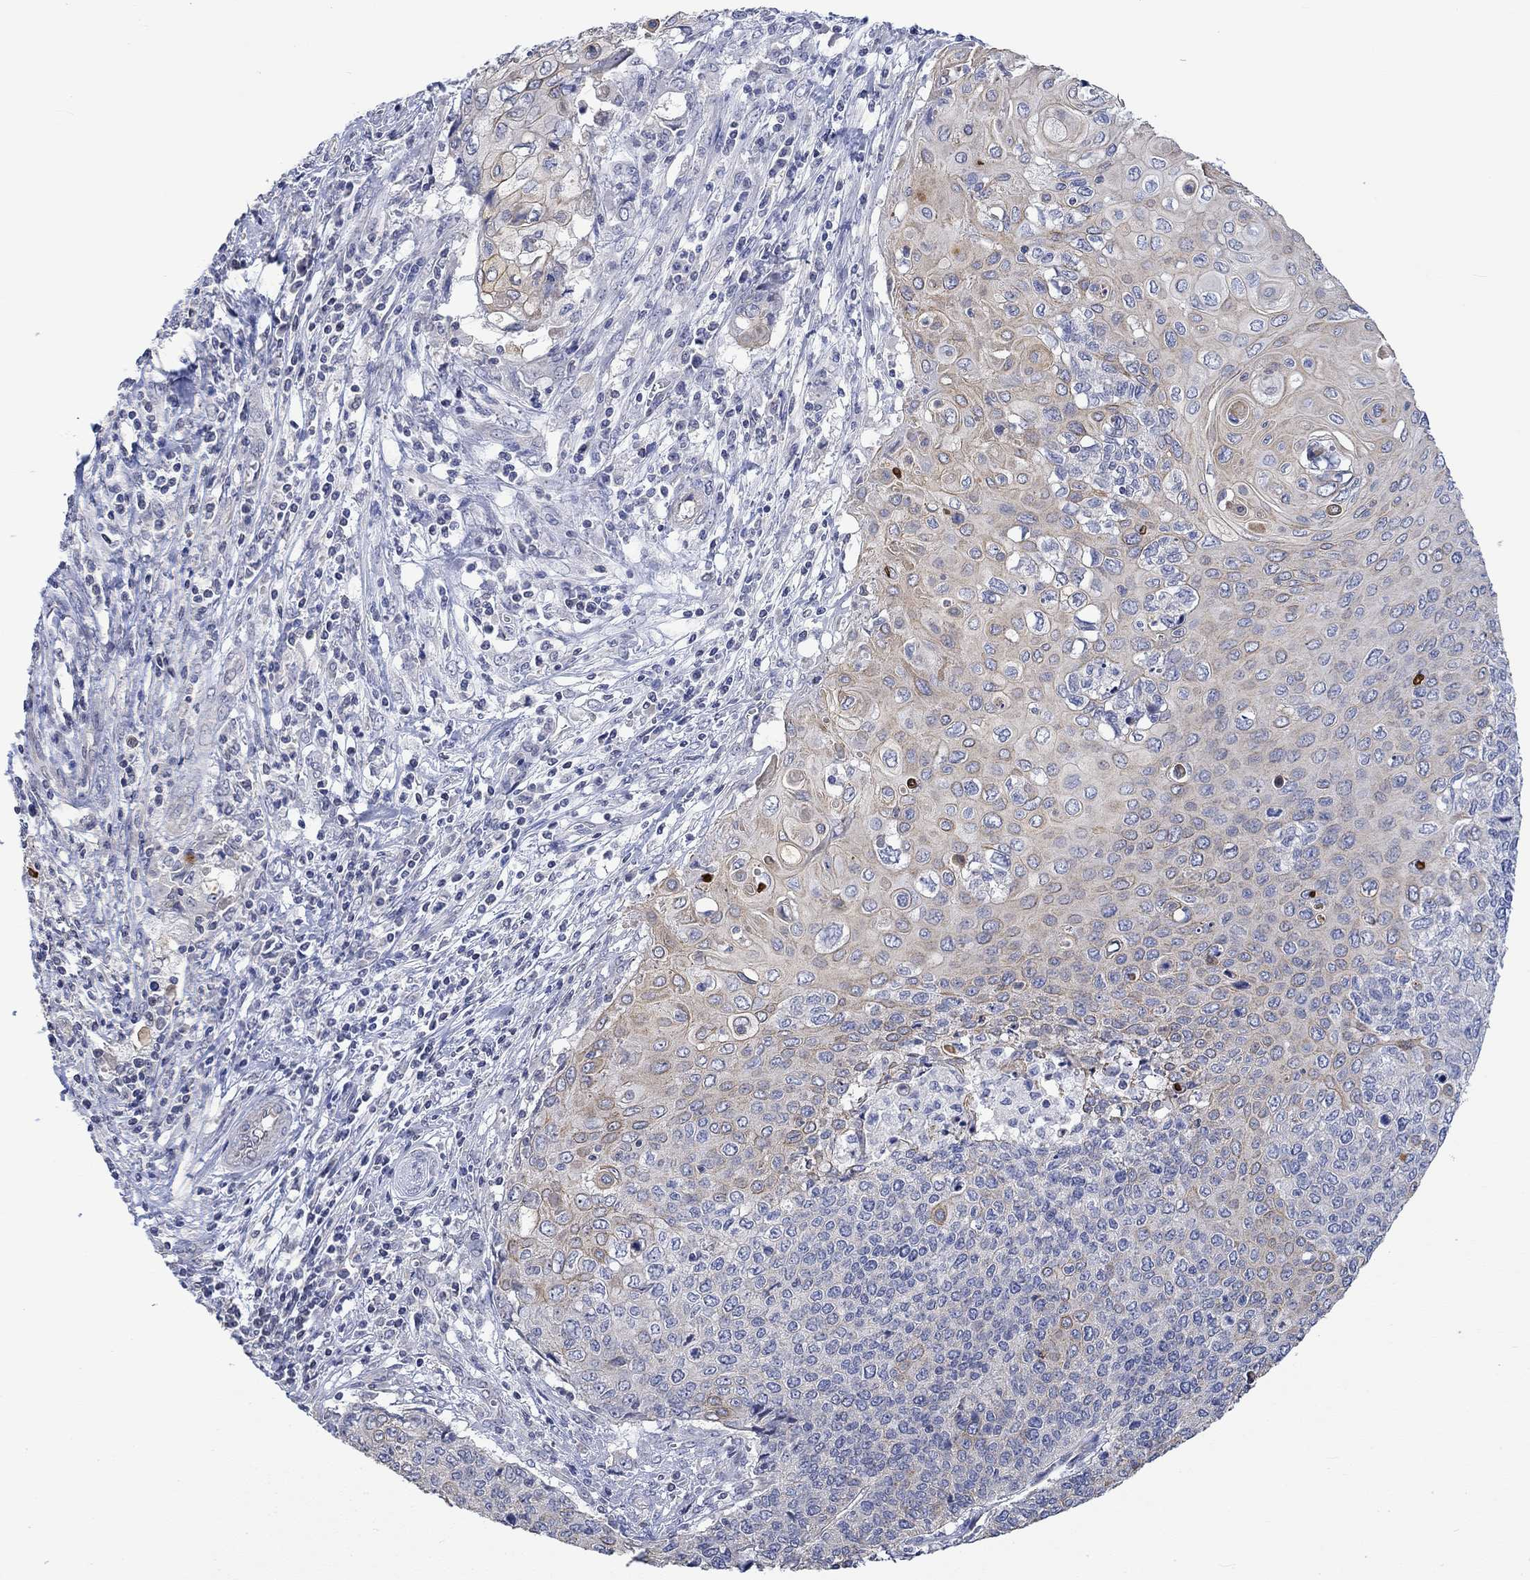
{"staining": {"intensity": "moderate", "quantity": "<25%", "location": "cytoplasmic/membranous"}, "tissue": "cervical cancer", "cell_type": "Tumor cells", "image_type": "cancer", "snomed": [{"axis": "morphology", "description": "Squamous cell carcinoma, NOS"}, {"axis": "topography", "description": "Cervix"}], "caption": "Squamous cell carcinoma (cervical) stained for a protein demonstrates moderate cytoplasmic/membranous positivity in tumor cells.", "gene": "AGRP", "patient": {"sex": "female", "age": 39}}